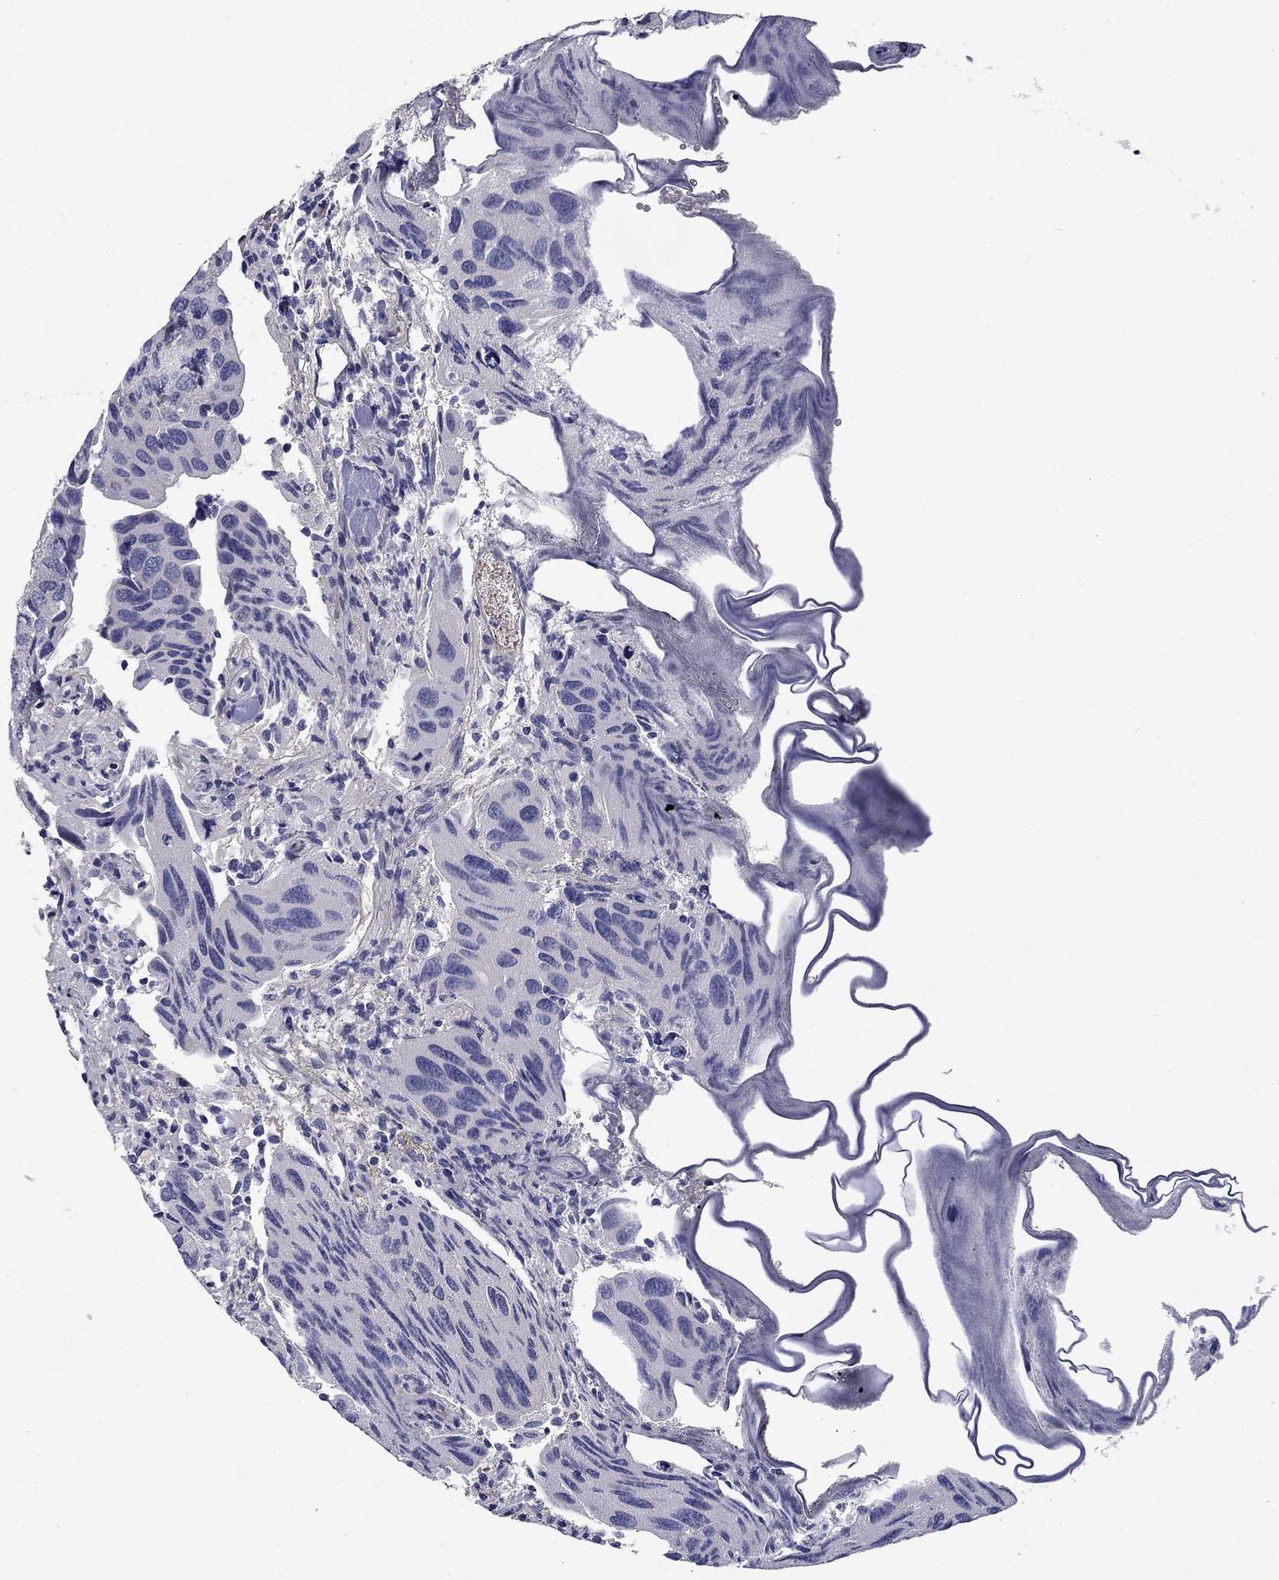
{"staining": {"intensity": "negative", "quantity": "none", "location": "none"}, "tissue": "urothelial cancer", "cell_type": "Tumor cells", "image_type": "cancer", "snomed": [{"axis": "morphology", "description": "Urothelial carcinoma, High grade"}, {"axis": "topography", "description": "Urinary bladder"}], "caption": "IHC image of urothelial carcinoma (high-grade) stained for a protein (brown), which reveals no expression in tumor cells. (DAB IHC visualized using brightfield microscopy, high magnification).", "gene": "SLC1A1", "patient": {"sex": "male", "age": 79}}